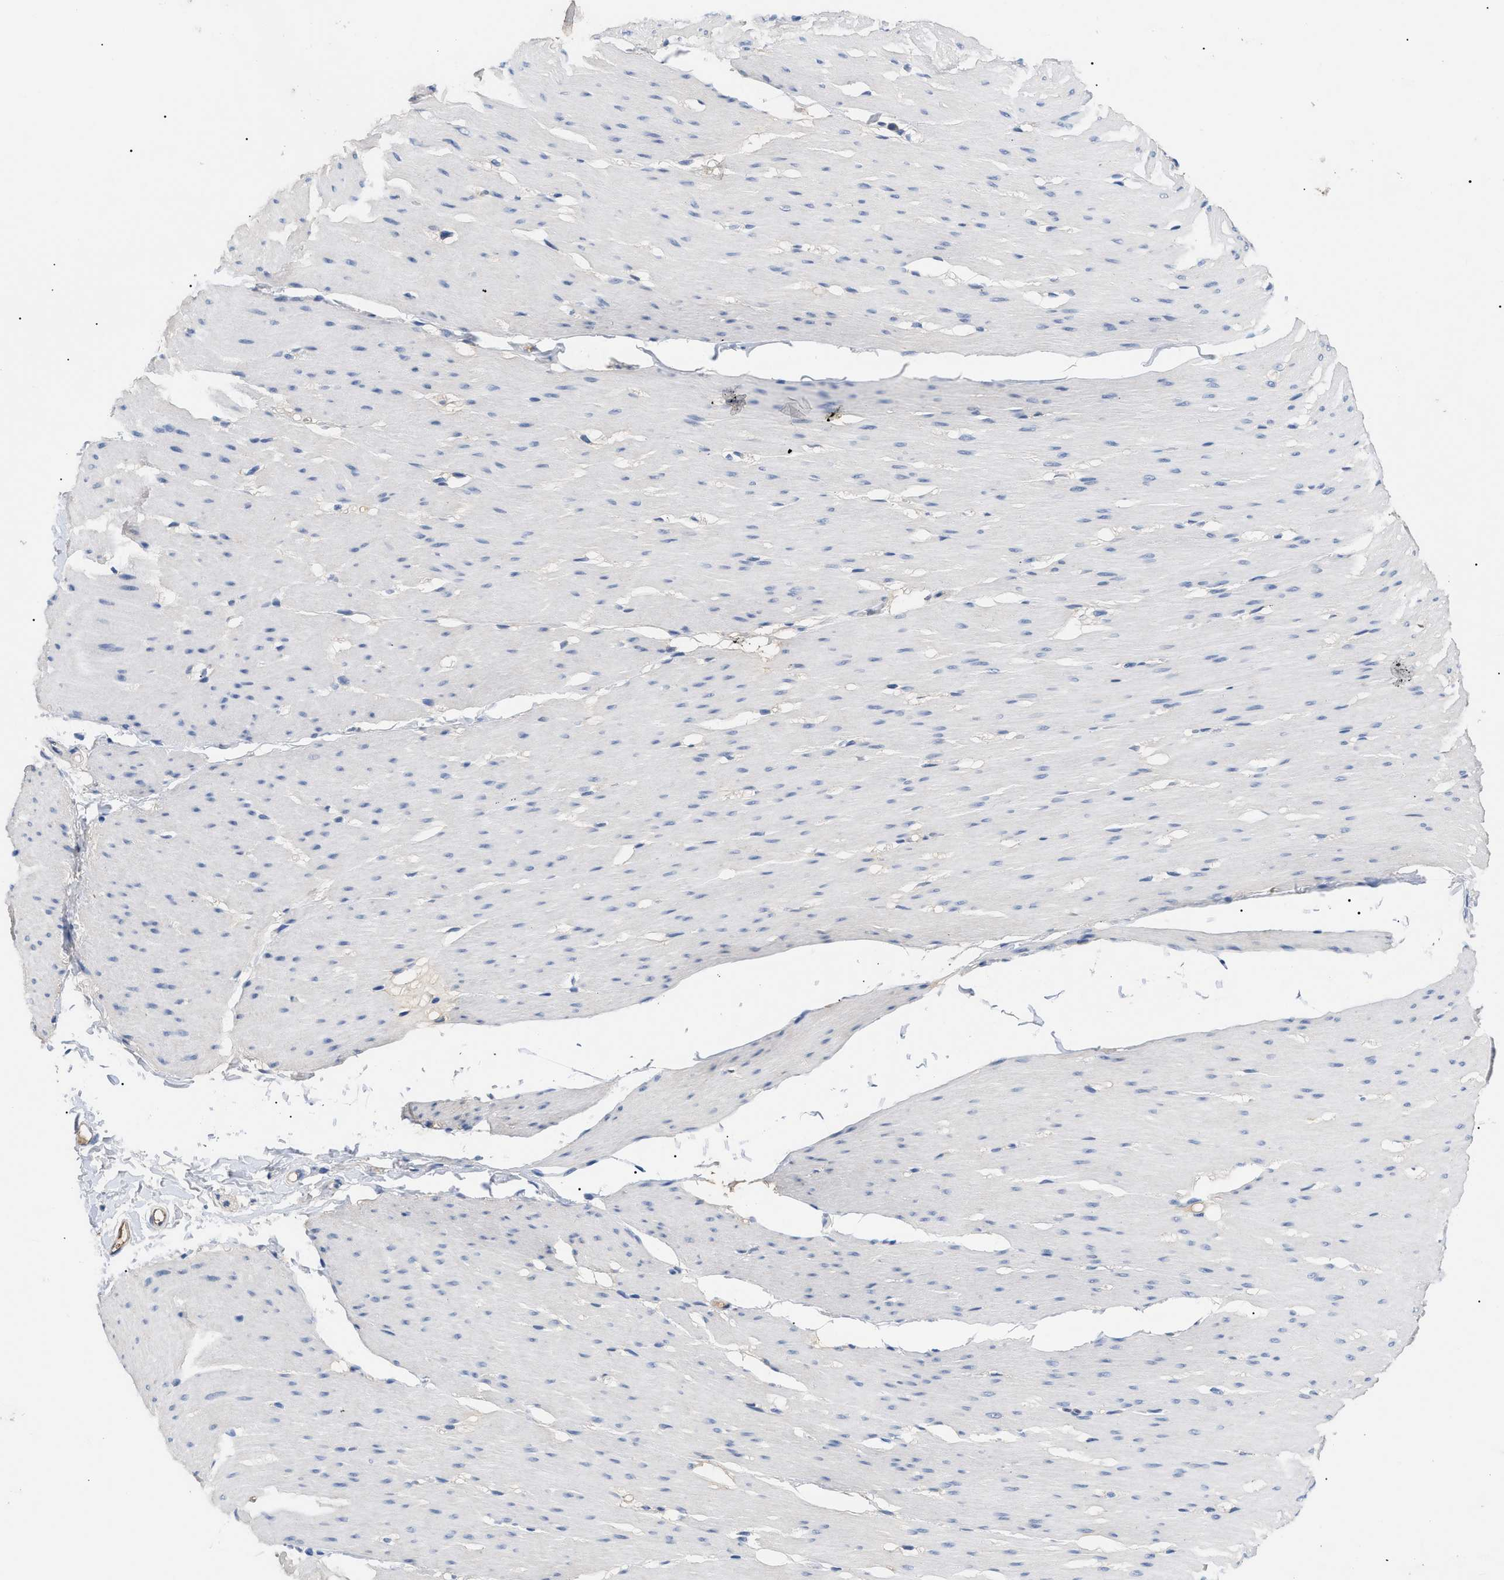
{"staining": {"intensity": "negative", "quantity": "none", "location": "none"}, "tissue": "smooth muscle", "cell_type": "Smooth muscle cells", "image_type": "normal", "snomed": [{"axis": "morphology", "description": "Normal tissue, NOS"}, {"axis": "topography", "description": "Smooth muscle"}, {"axis": "topography", "description": "Colon"}], "caption": "DAB immunohistochemical staining of benign smooth muscle demonstrates no significant positivity in smooth muscle cells. Nuclei are stained in blue.", "gene": "PRRT2", "patient": {"sex": "male", "age": 67}}